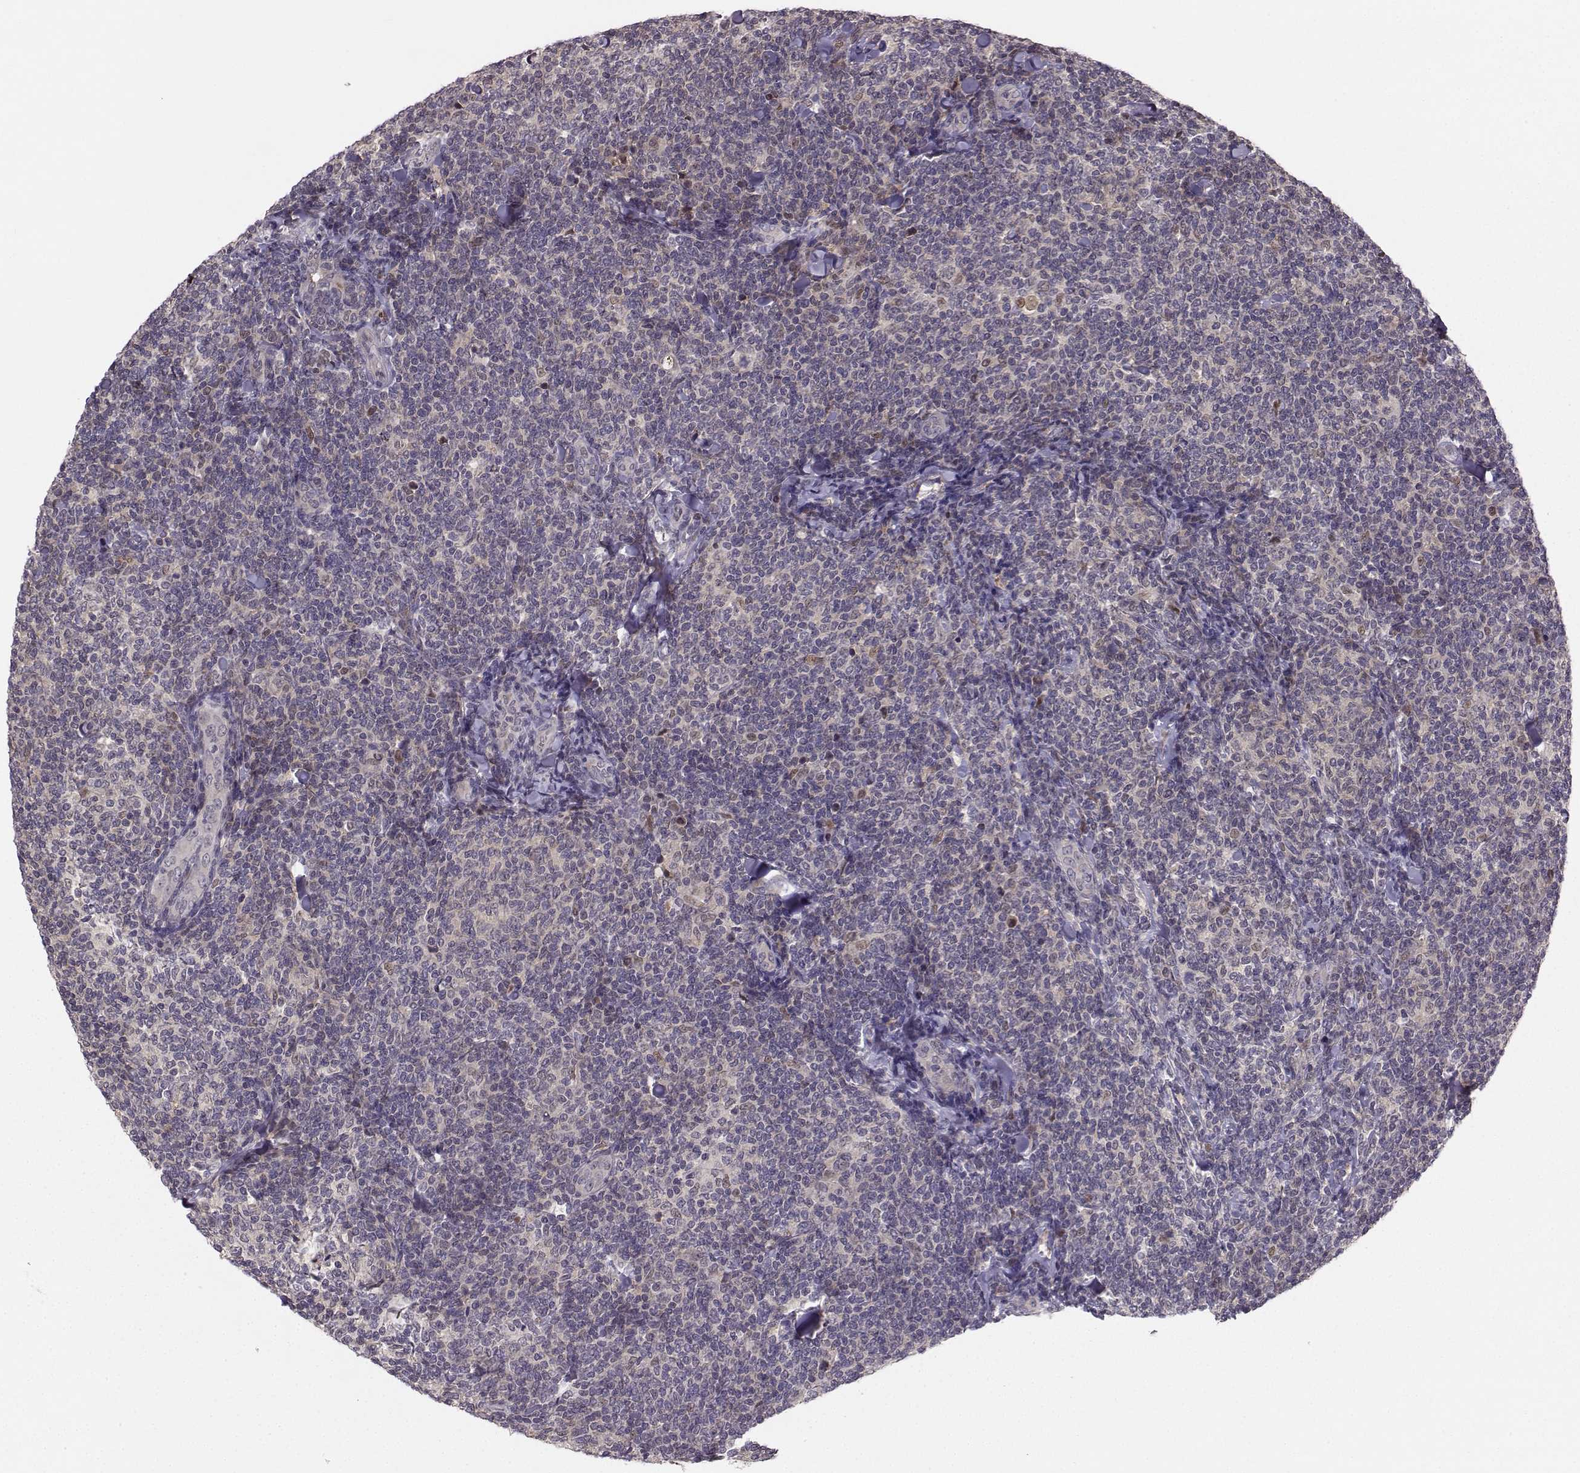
{"staining": {"intensity": "negative", "quantity": "none", "location": "none"}, "tissue": "lymphoma", "cell_type": "Tumor cells", "image_type": "cancer", "snomed": [{"axis": "morphology", "description": "Malignant lymphoma, non-Hodgkin's type, Low grade"}, {"axis": "topography", "description": "Lymph node"}], "caption": "The image displays no significant staining in tumor cells of lymphoma.", "gene": "PKP2", "patient": {"sex": "female", "age": 56}}